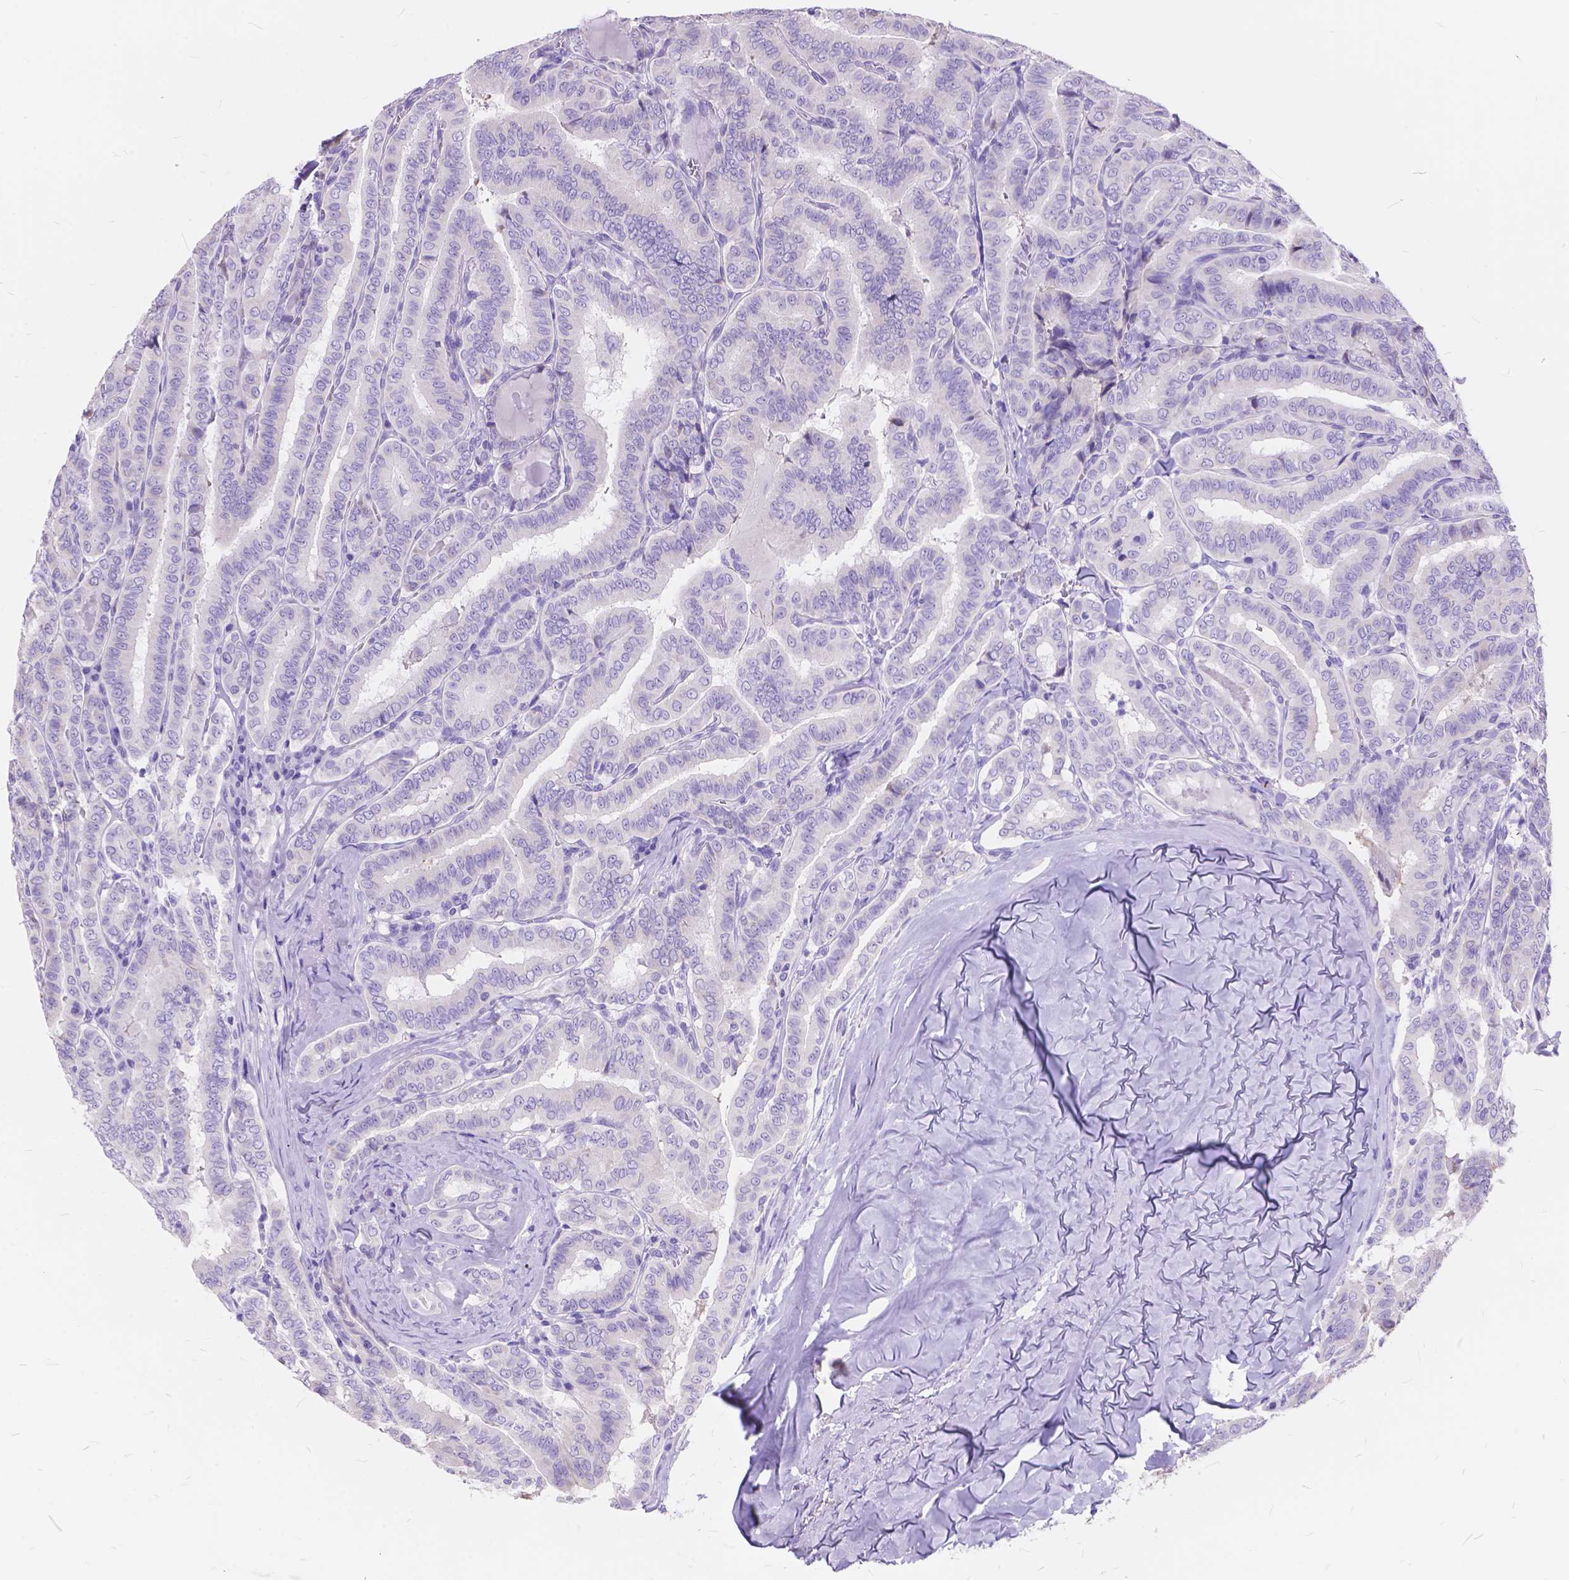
{"staining": {"intensity": "negative", "quantity": "none", "location": "none"}, "tissue": "thyroid cancer", "cell_type": "Tumor cells", "image_type": "cancer", "snomed": [{"axis": "morphology", "description": "Papillary adenocarcinoma, NOS"}, {"axis": "morphology", "description": "Papillary adenoma metastatic"}, {"axis": "topography", "description": "Thyroid gland"}], "caption": "Tumor cells are negative for brown protein staining in thyroid cancer (papillary adenoma metastatic). (DAB (3,3'-diaminobenzidine) immunohistochemistry (IHC) visualized using brightfield microscopy, high magnification).", "gene": "FOXL2", "patient": {"sex": "female", "age": 50}}